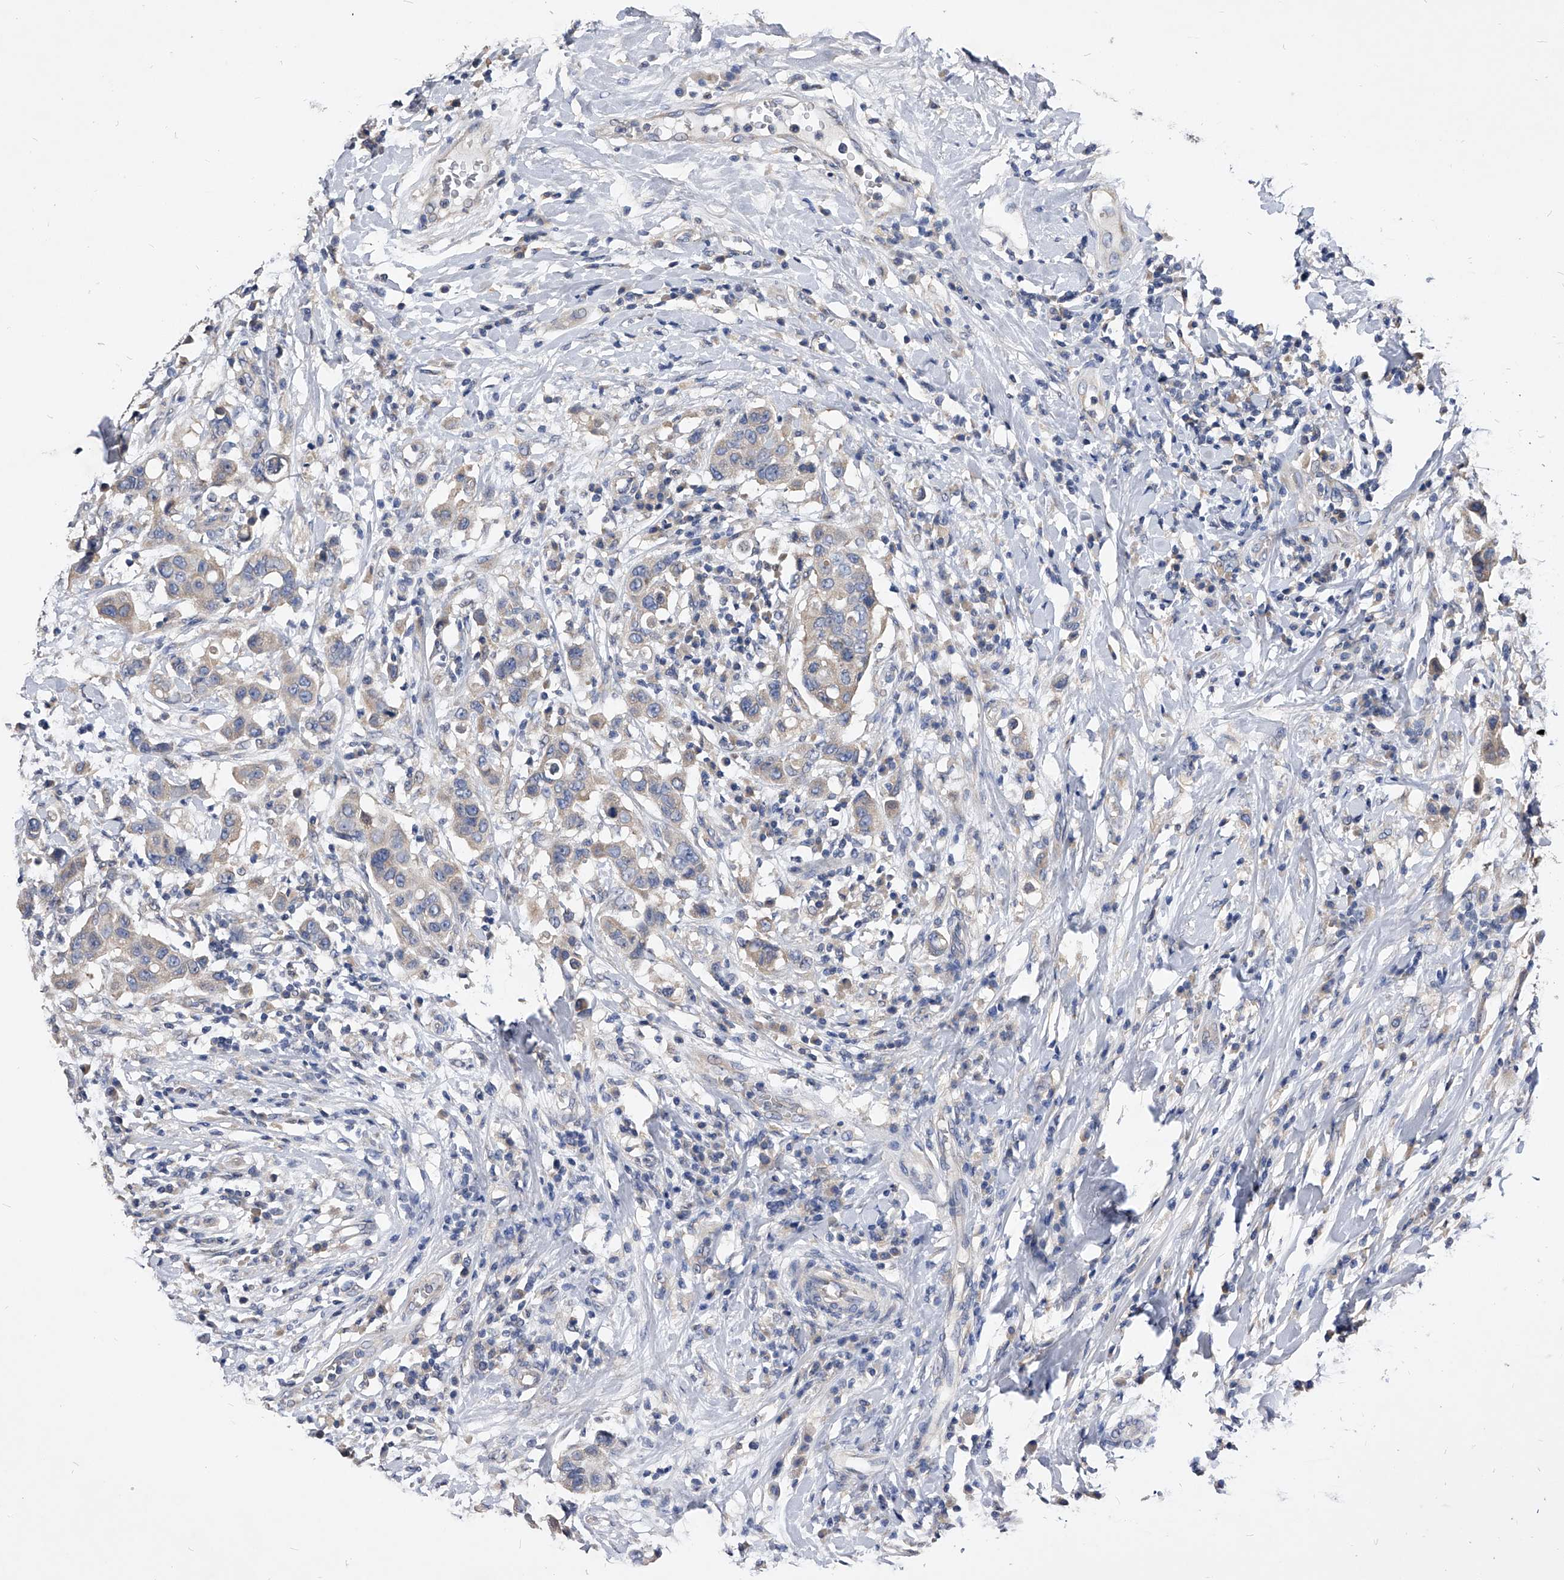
{"staining": {"intensity": "negative", "quantity": "none", "location": "none"}, "tissue": "breast cancer", "cell_type": "Tumor cells", "image_type": "cancer", "snomed": [{"axis": "morphology", "description": "Duct carcinoma"}, {"axis": "topography", "description": "Breast"}], "caption": "Histopathology image shows no significant protein expression in tumor cells of infiltrating ductal carcinoma (breast).", "gene": "ARL4C", "patient": {"sex": "female", "age": 27}}